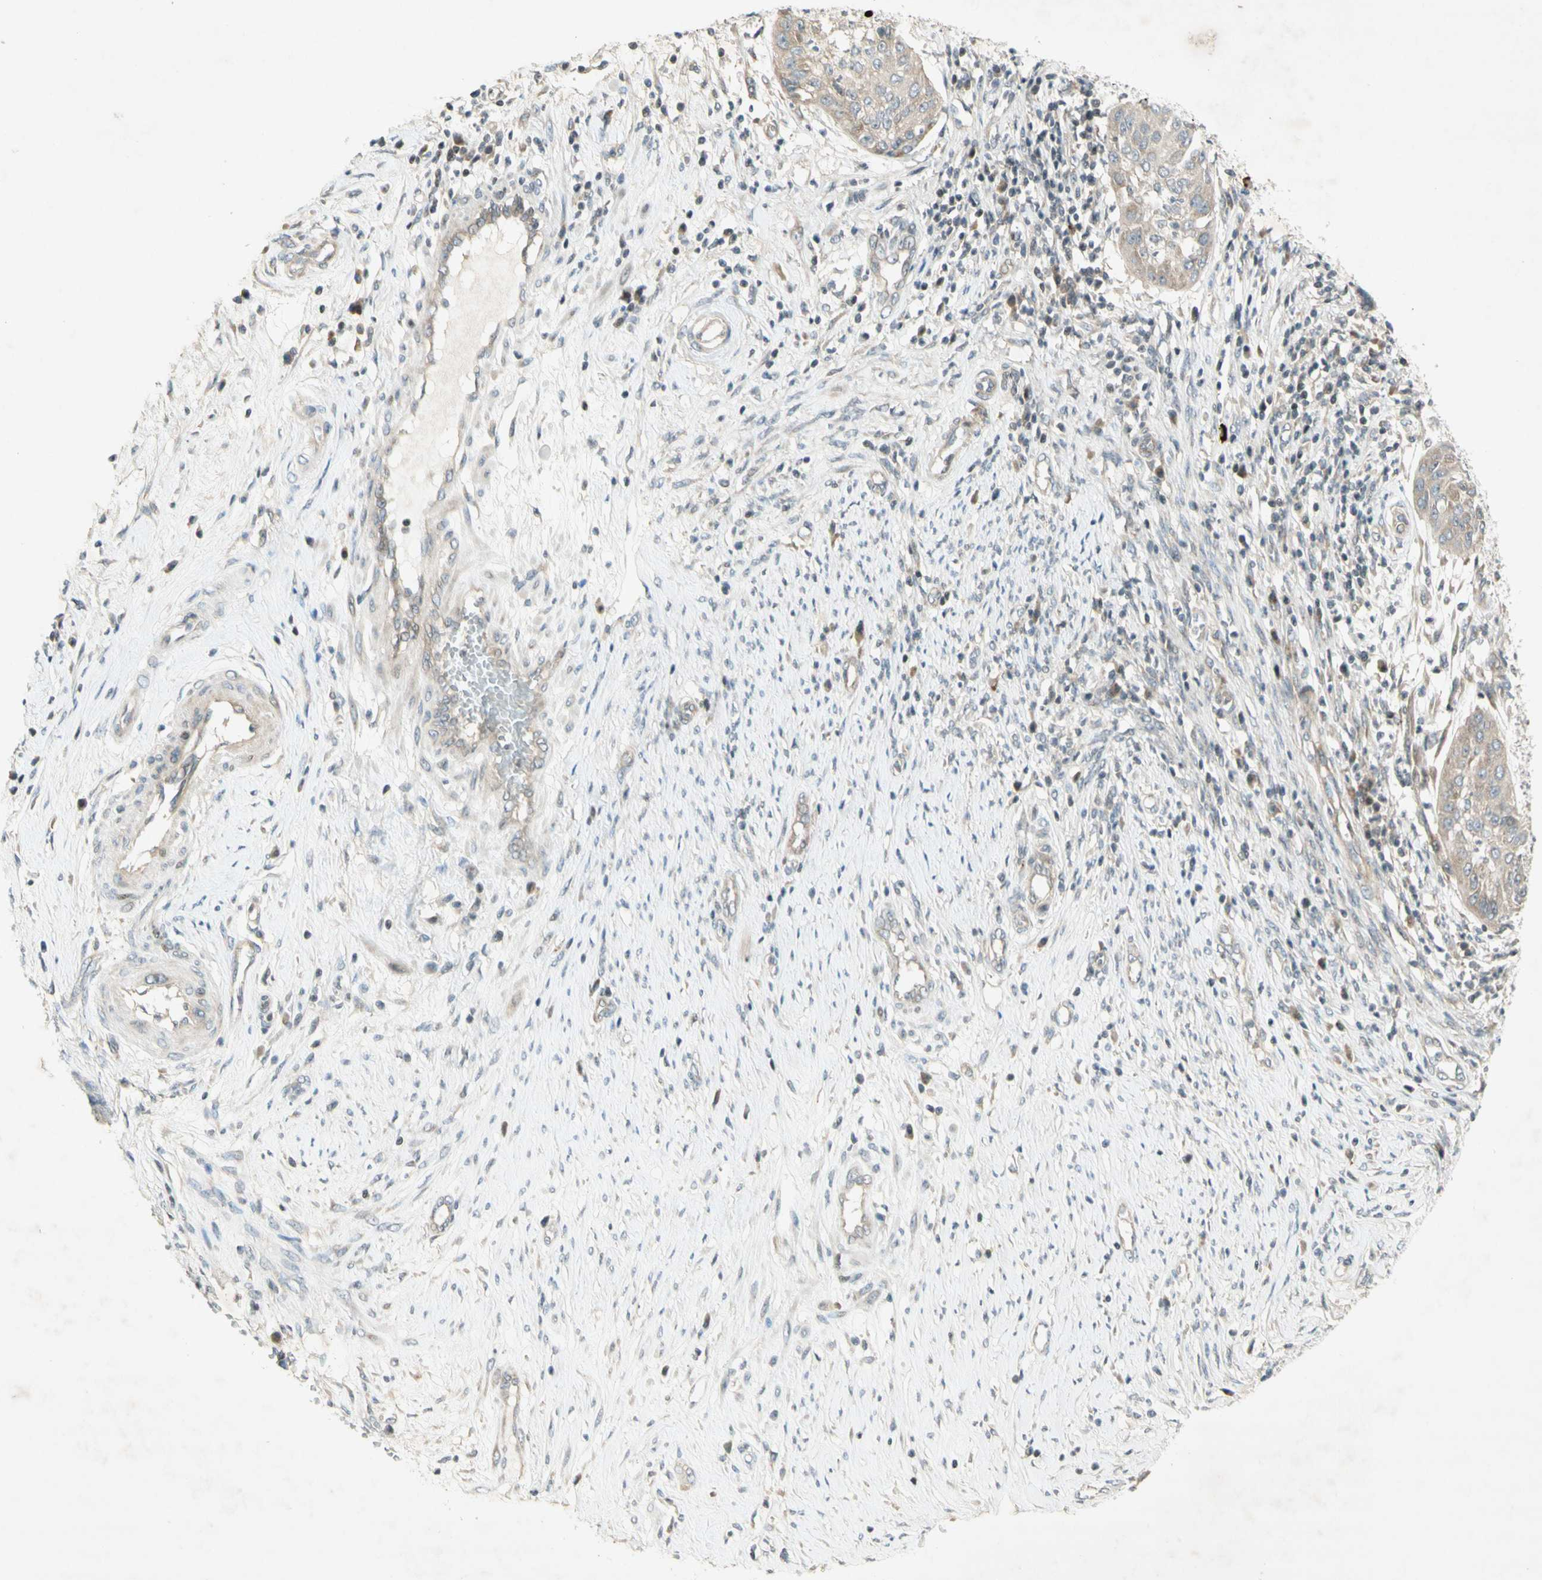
{"staining": {"intensity": "weak", "quantity": ">75%", "location": "cytoplasmic/membranous"}, "tissue": "cervical cancer", "cell_type": "Tumor cells", "image_type": "cancer", "snomed": [{"axis": "morphology", "description": "Normal tissue, NOS"}, {"axis": "morphology", "description": "Squamous cell carcinoma, NOS"}, {"axis": "topography", "description": "Cervix"}], "caption": "Protein positivity by immunohistochemistry reveals weak cytoplasmic/membranous expression in about >75% of tumor cells in cervical cancer (squamous cell carcinoma). Using DAB (3,3'-diaminobenzidine) (brown) and hematoxylin (blue) stains, captured at high magnification using brightfield microscopy.", "gene": "ETF1", "patient": {"sex": "female", "age": 39}}